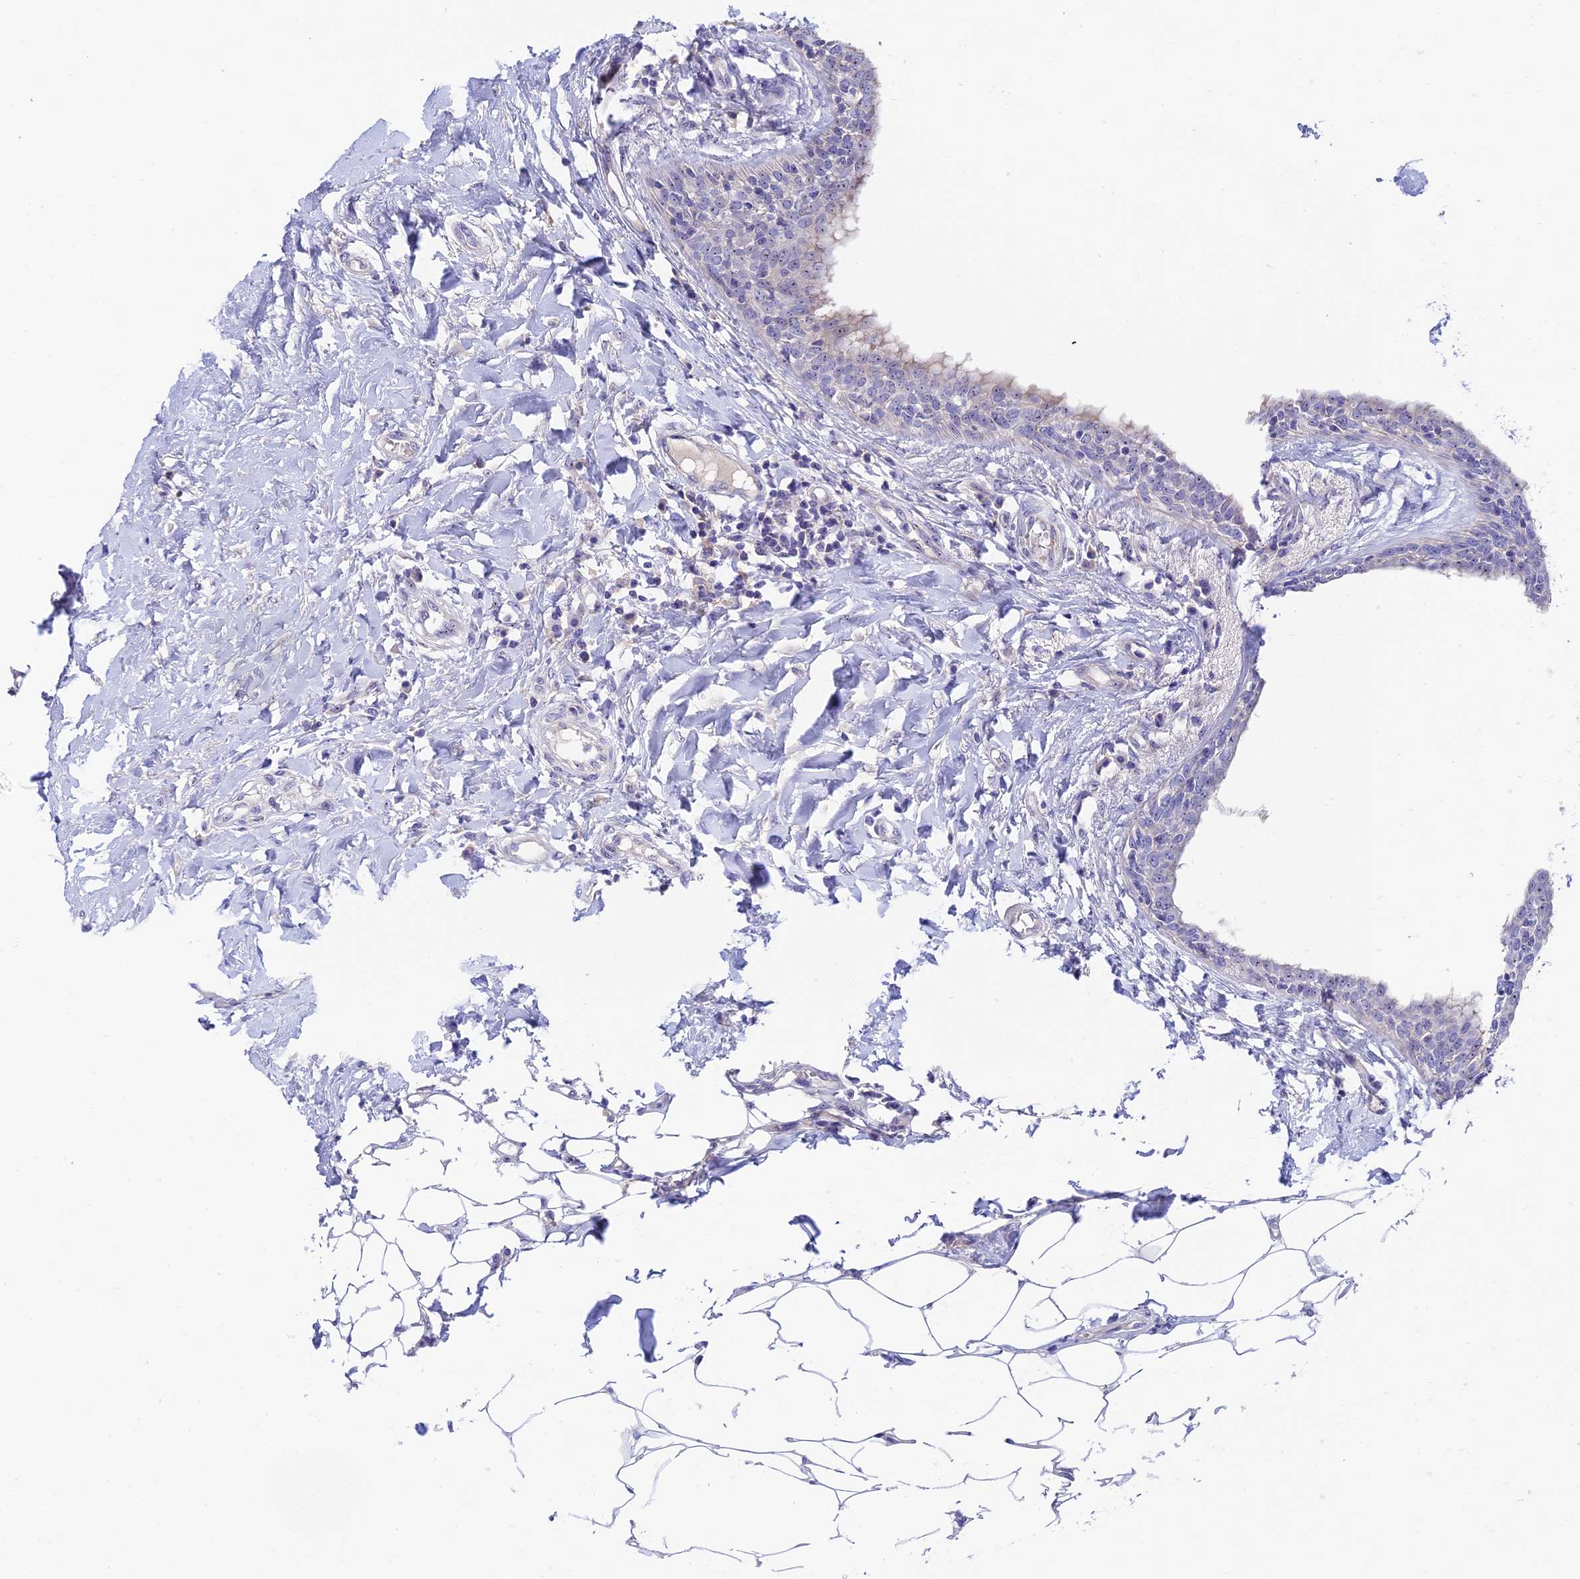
{"staining": {"intensity": "negative", "quantity": "none", "location": "none"}, "tissue": "breast cancer", "cell_type": "Tumor cells", "image_type": "cancer", "snomed": [{"axis": "morphology", "description": "Duct carcinoma"}, {"axis": "topography", "description": "Breast"}], "caption": "IHC photomicrograph of neoplastic tissue: intraductal carcinoma (breast) stained with DAB (3,3'-diaminobenzidine) shows no significant protein staining in tumor cells. (Immunohistochemistry (ihc), brightfield microscopy, high magnification).", "gene": "DUSP29", "patient": {"sex": "female", "age": 40}}